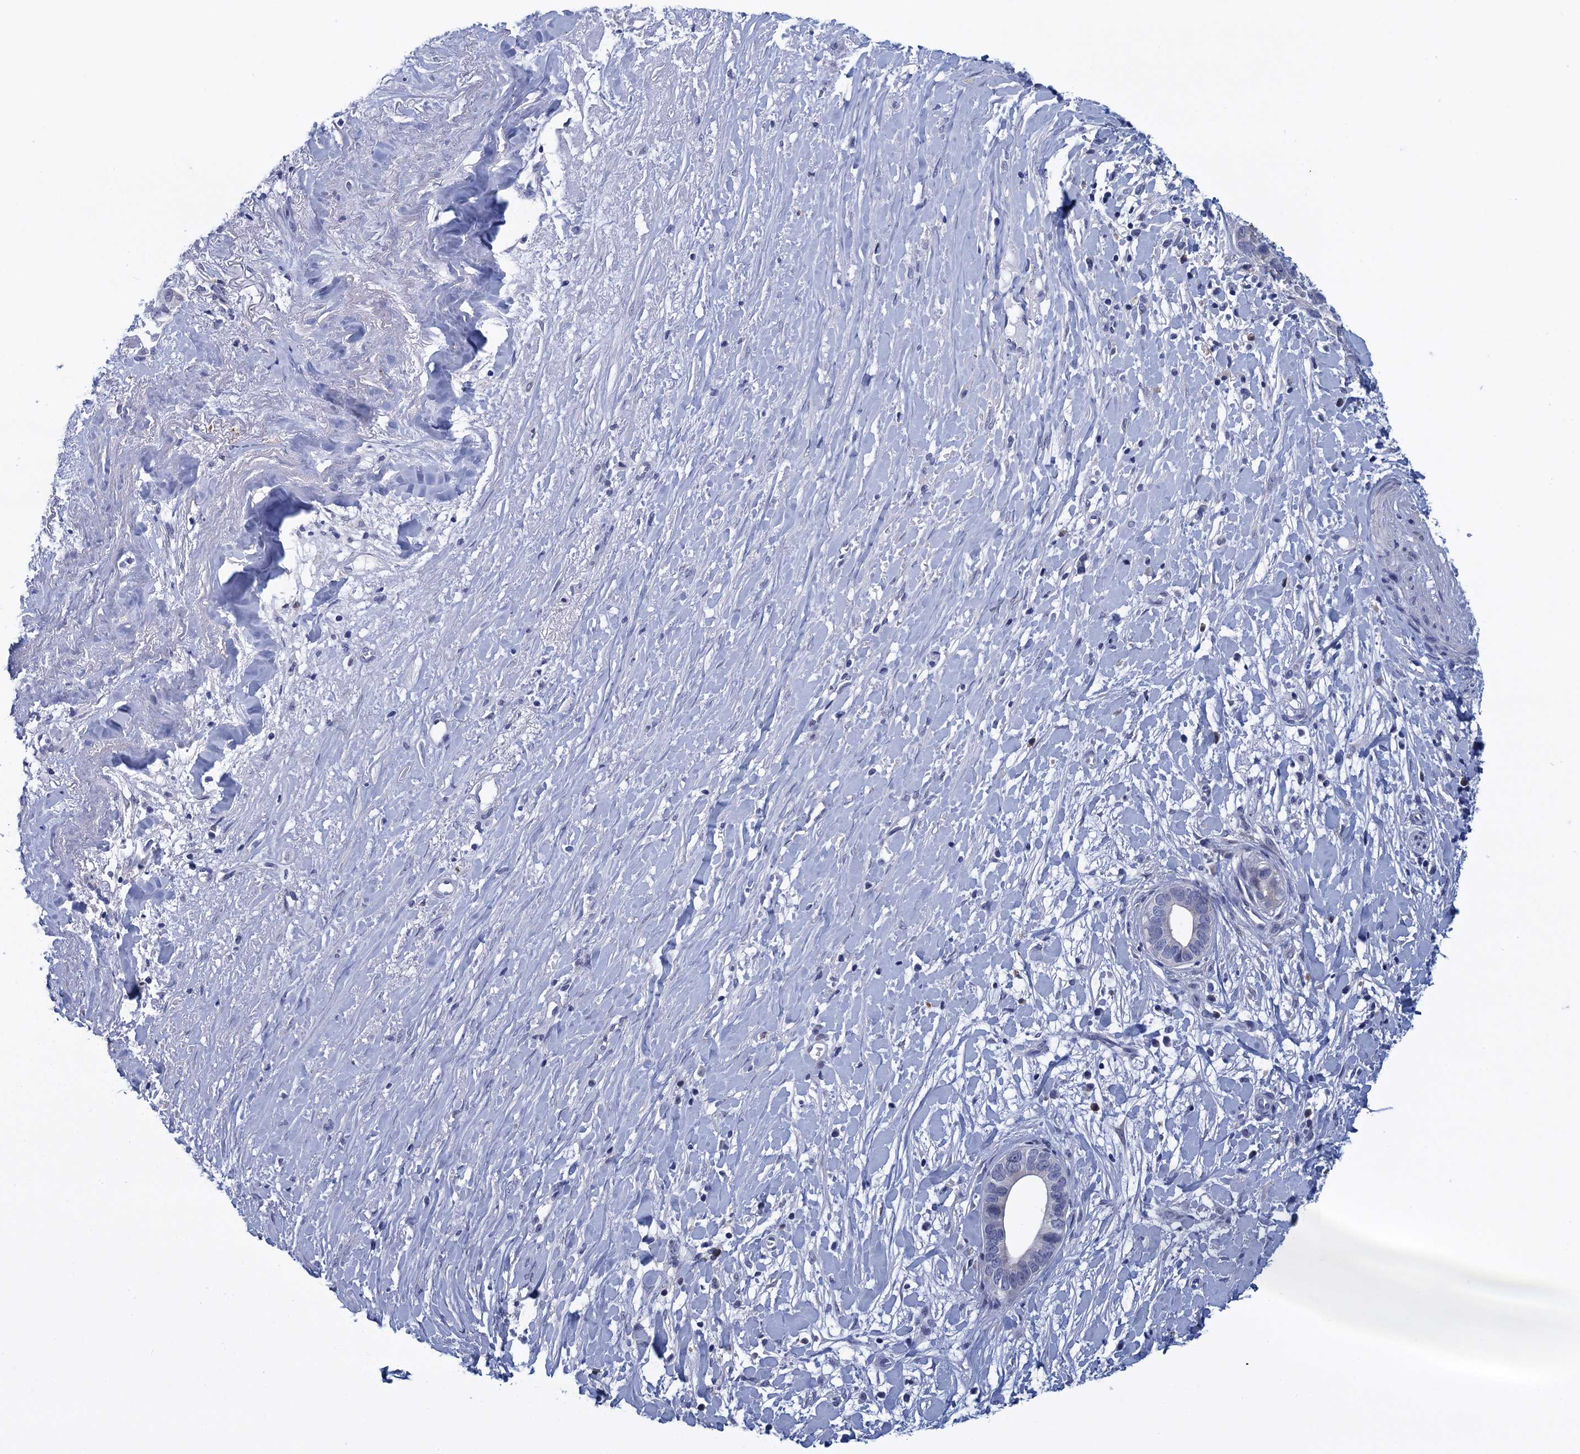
{"staining": {"intensity": "negative", "quantity": "none", "location": "none"}, "tissue": "liver cancer", "cell_type": "Tumor cells", "image_type": "cancer", "snomed": [{"axis": "morphology", "description": "Cholangiocarcinoma"}, {"axis": "topography", "description": "Liver"}], "caption": "High magnification brightfield microscopy of liver cancer (cholangiocarcinoma) stained with DAB (3,3'-diaminobenzidine) (brown) and counterstained with hematoxylin (blue): tumor cells show no significant positivity. (Immunohistochemistry, brightfield microscopy, high magnification).", "gene": "SCEL", "patient": {"sex": "female", "age": 79}}